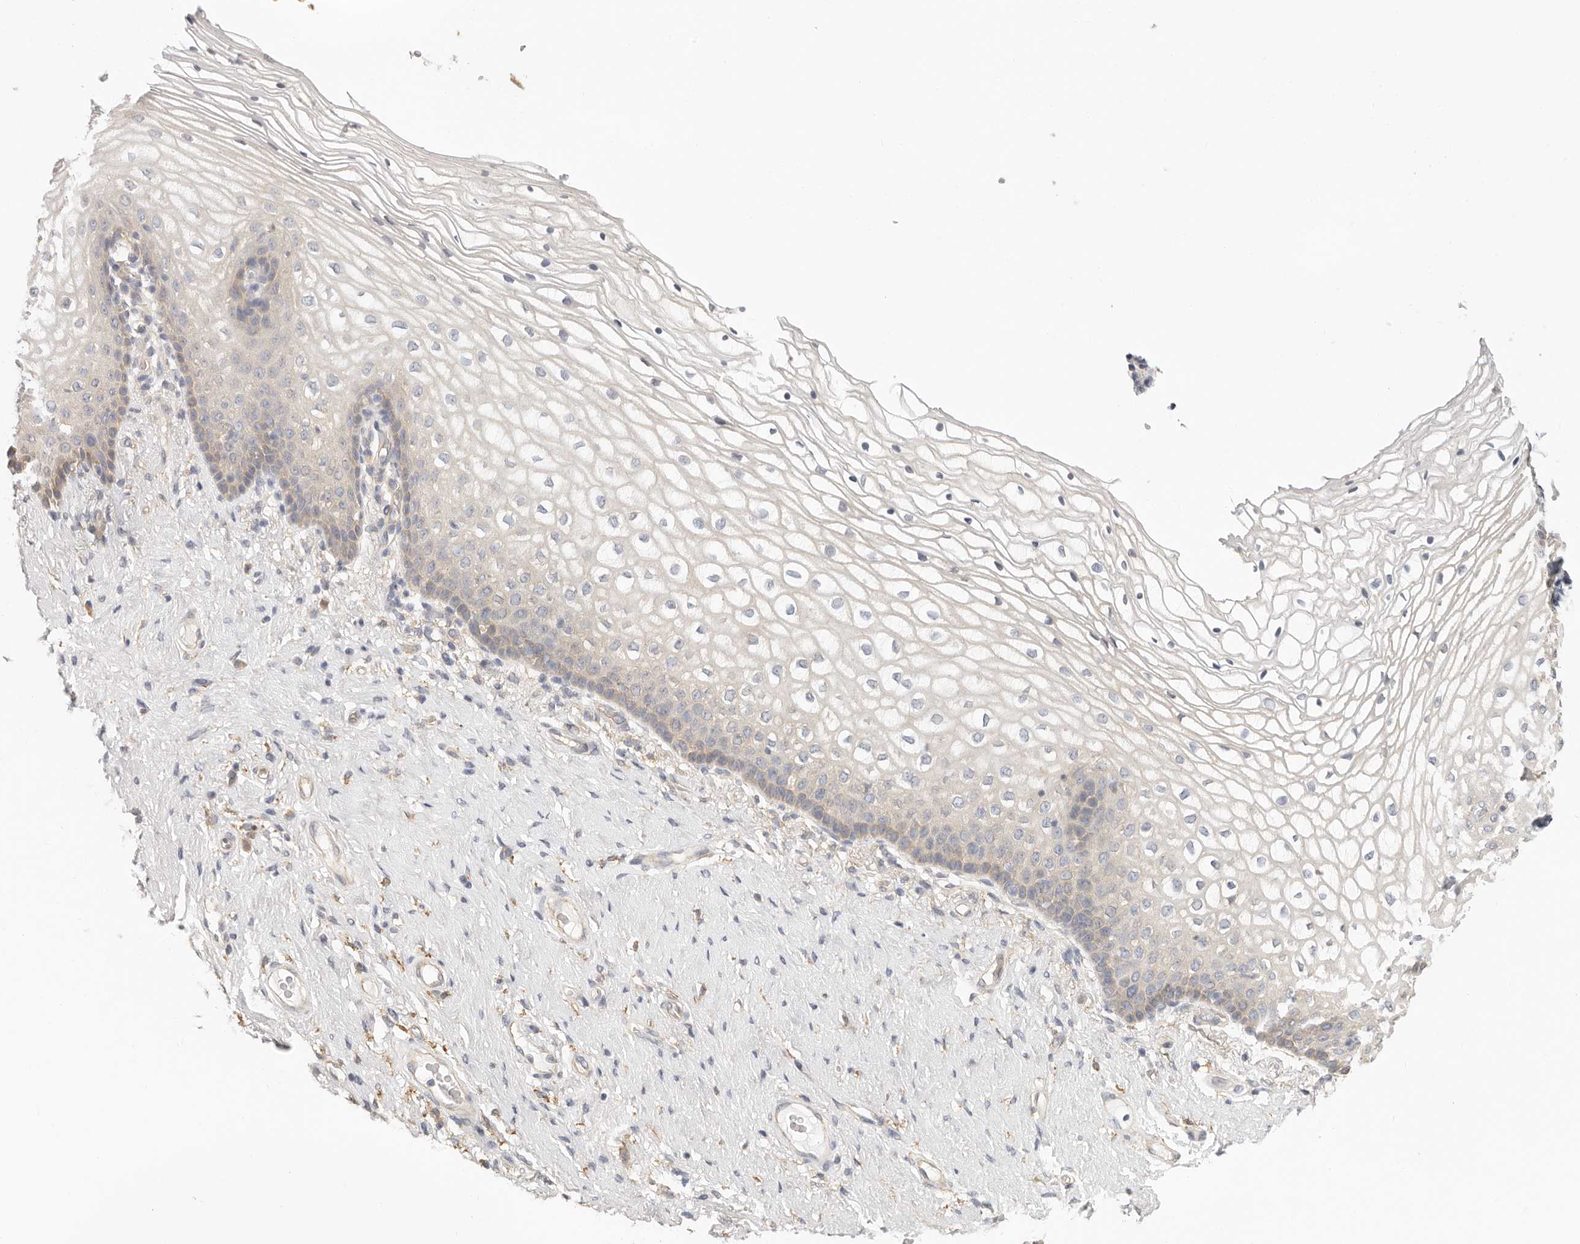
{"staining": {"intensity": "weak", "quantity": "25%-75%", "location": "cytoplasmic/membranous"}, "tissue": "vagina", "cell_type": "Squamous epithelial cells", "image_type": "normal", "snomed": [{"axis": "morphology", "description": "Normal tissue, NOS"}, {"axis": "topography", "description": "Vagina"}], "caption": "Protein staining by IHC reveals weak cytoplasmic/membranous staining in approximately 25%-75% of squamous epithelial cells in normal vagina.", "gene": "AFDN", "patient": {"sex": "female", "age": 60}}